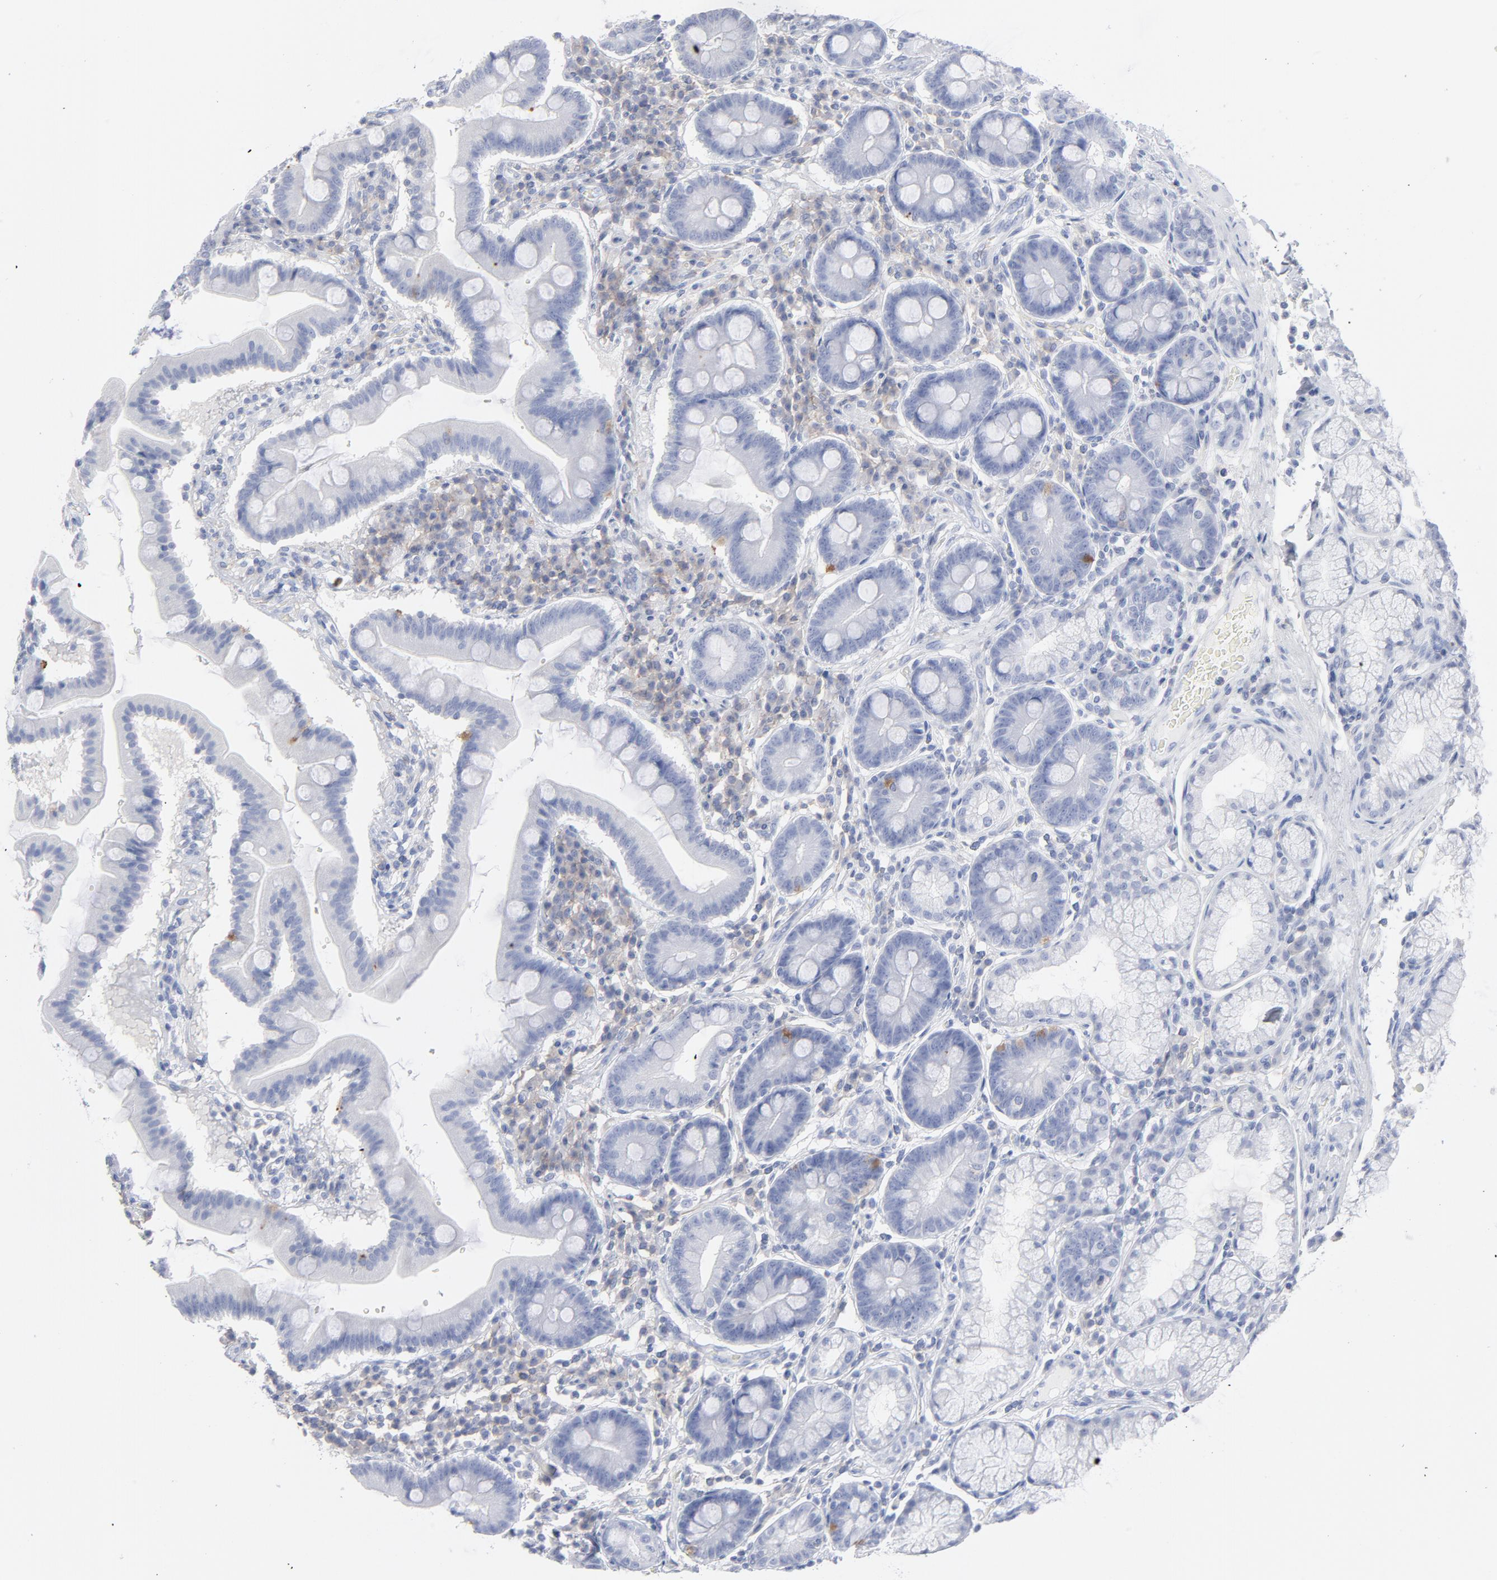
{"staining": {"intensity": "negative", "quantity": "none", "location": "none"}, "tissue": "duodenum", "cell_type": "Glandular cells", "image_type": "normal", "snomed": [{"axis": "morphology", "description": "Normal tissue, NOS"}, {"axis": "topography", "description": "Duodenum"}], "caption": "Image shows no protein positivity in glandular cells of normal duodenum.", "gene": "P2RY8", "patient": {"sex": "male", "age": 50}}